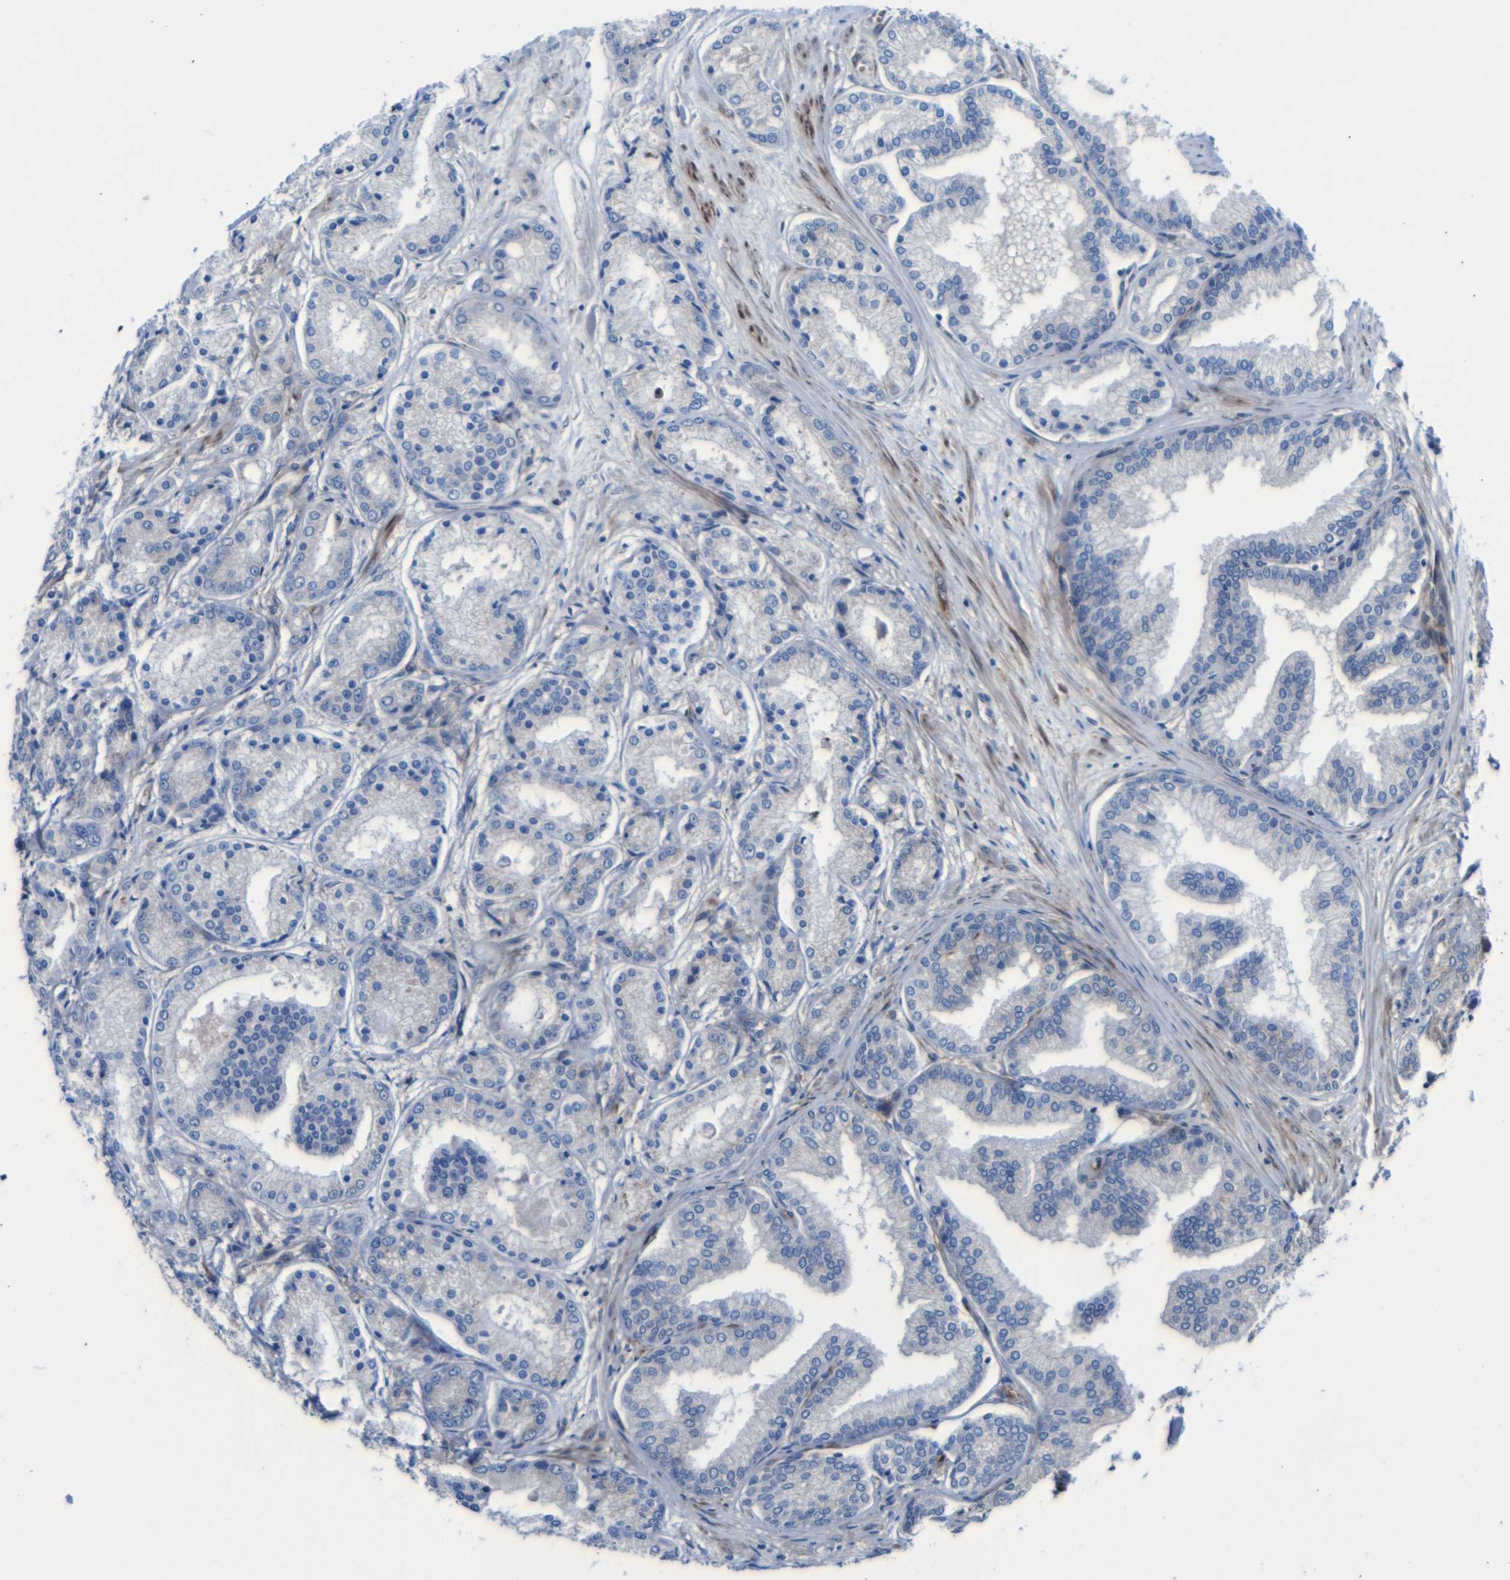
{"staining": {"intensity": "negative", "quantity": "none", "location": "none"}, "tissue": "prostate cancer", "cell_type": "Tumor cells", "image_type": "cancer", "snomed": [{"axis": "morphology", "description": "Adenocarcinoma, High grade"}, {"axis": "topography", "description": "Prostate"}], "caption": "High power microscopy photomicrograph of an immunohistochemistry histopathology image of prostate adenocarcinoma (high-grade), revealing no significant staining in tumor cells. Brightfield microscopy of IHC stained with DAB (brown) and hematoxylin (blue), captured at high magnification.", "gene": "PARP14", "patient": {"sex": "male", "age": 59}}